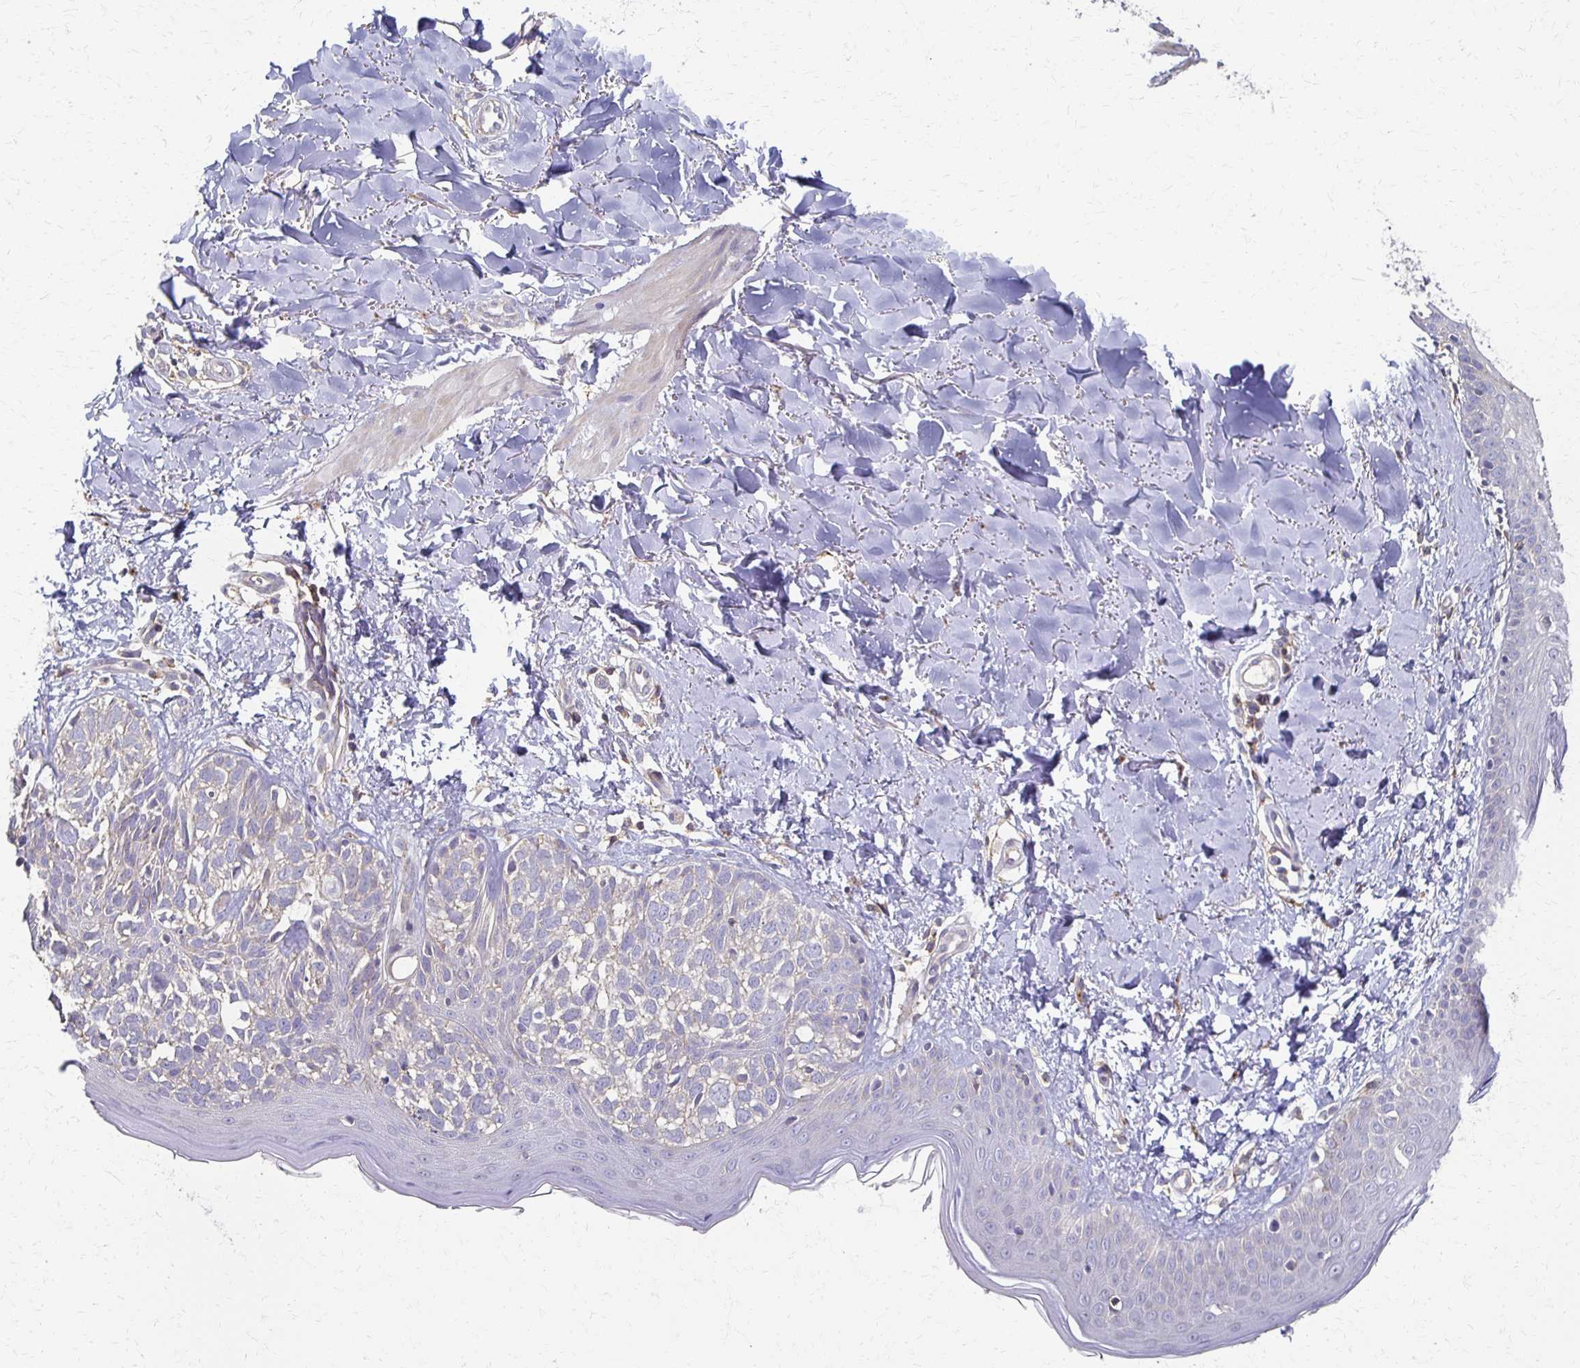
{"staining": {"intensity": "negative", "quantity": "none", "location": "none"}, "tissue": "skin cancer", "cell_type": "Tumor cells", "image_type": "cancer", "snomed": [{"axis": "morphology", "description": "Basal cell carcinoma"}, {"axis": "topography", "description": "Skin"}], "caption": "Immunohistochemistry (IHC) image of skin basal cell carcinoma stained for a protein (brown), which shows no expression in tumor cells.", "gene": "C1QTNF7", "patient": {"sex": "female", "age": 45}}